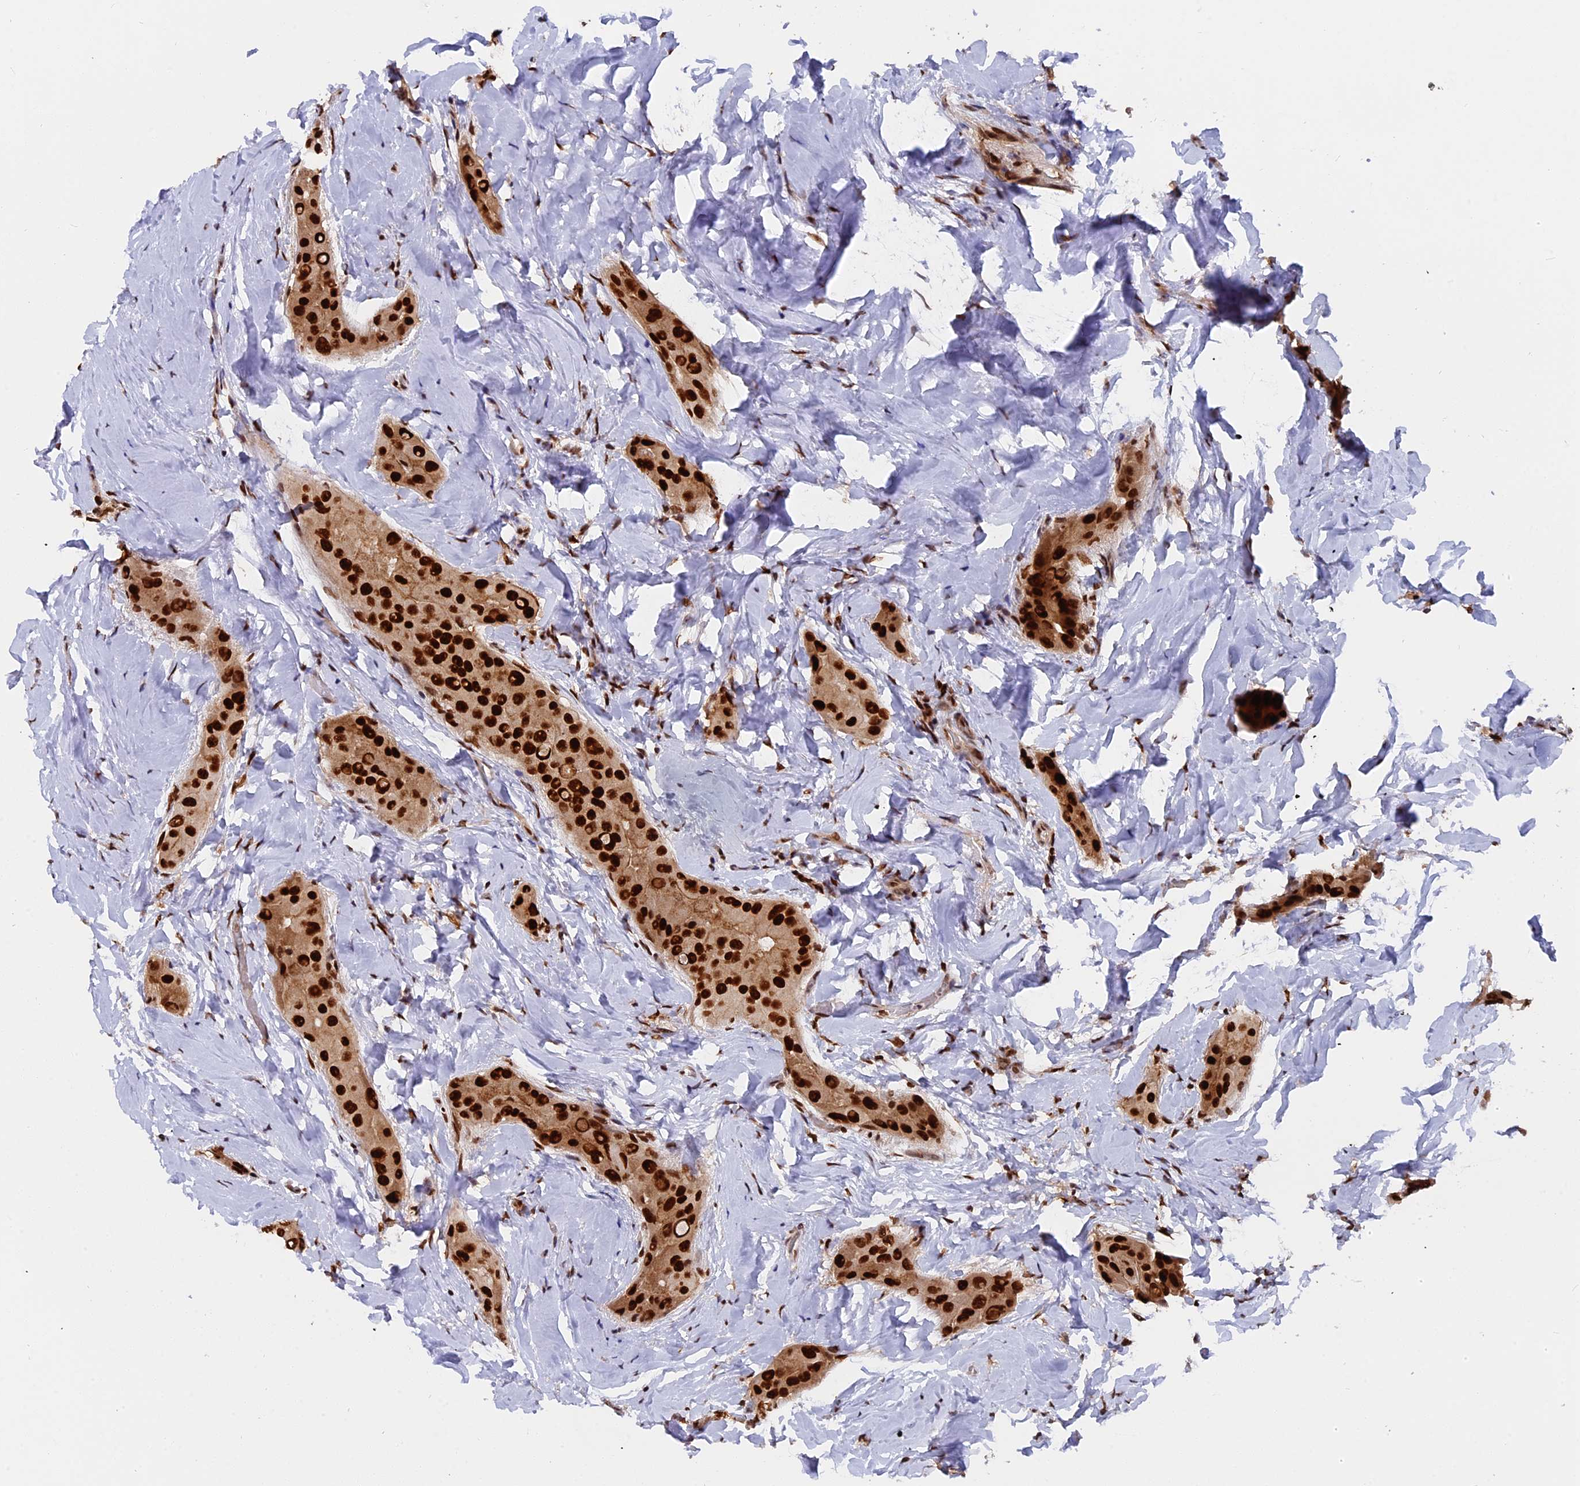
{"staining": {"intensity": "strong", "quantity": ">75%", "location": "nuclear"}, "tissue": "thyroid cancer", "cell_type": "Tumor cells", "image_type": "cancer", "snomed": [{"axis": "morphology", "description": "Papillary adenocarcinoma, NOS"}, {"axis": "topography", "description": "Thyroid gland"}], "caption": "Protein expression analysis of thyroid papillary adenocarcinoma exhibits strong nuclear expression in about >75% of tumor cells.", "gene": "RAMAC", "patient": {"sex": "male", "age": 33}}